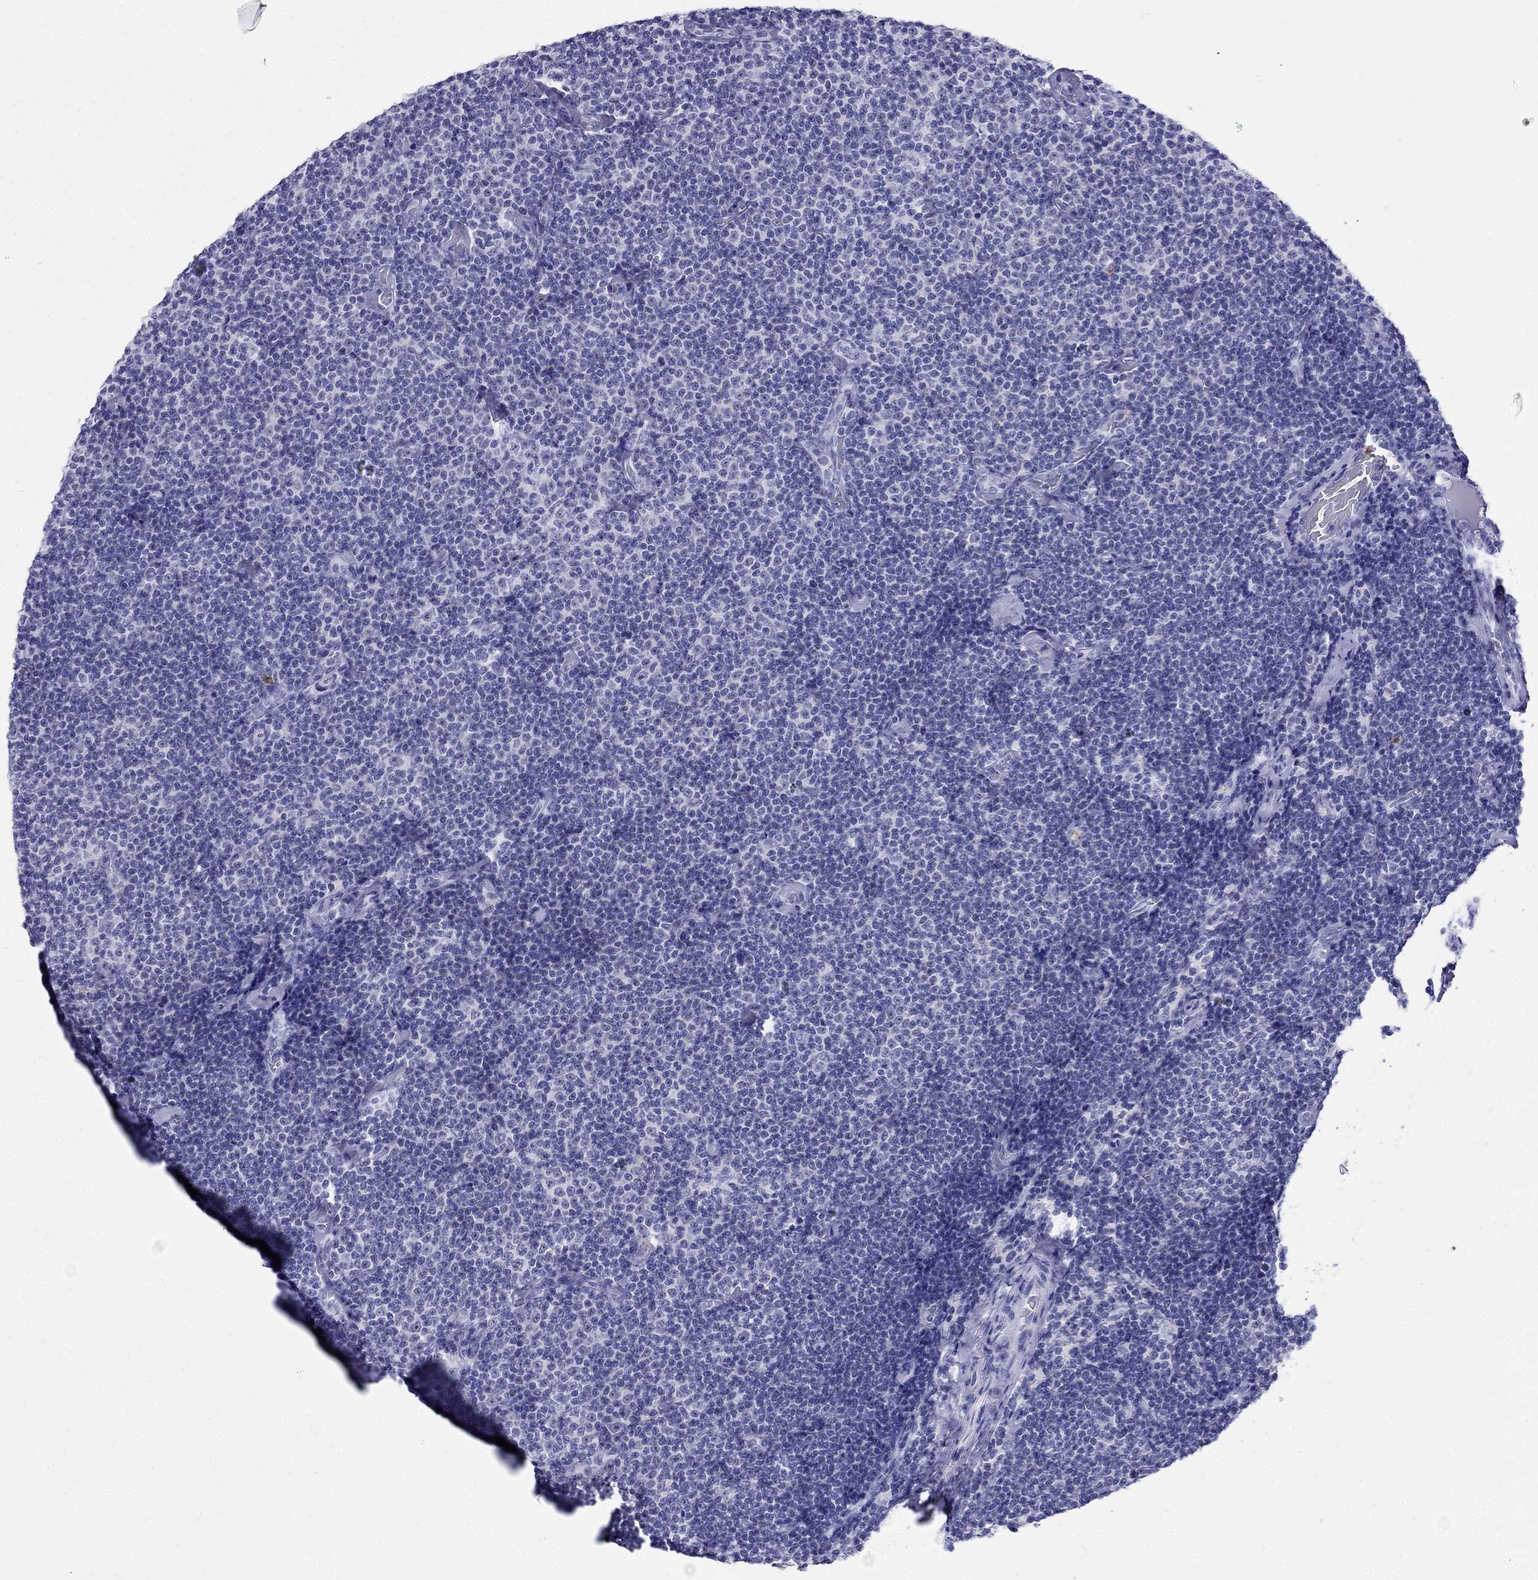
{"staining": {"intensity": "negative", "quantity": "none", "location": "none"}, "tissue": "lymphoma", "cell_type": "Tumor cells", "image_type": "cancer", "snomed": [{"axis": "morphology", "description": "Malignant lymphoma, non-Hodgkin's type, Low grade"}, {"axis": "topography", "description": "Lymph node"}], "caption": "A high-resolution micrograph shows immunohistochemistry staining of low-grade malignant lymphoma, non-Hodgkin's type, which demonstrates no significant positivity in tumor cells.", "gene": "PPP1R36", "patient": {"sex": "male", "age": 81}}